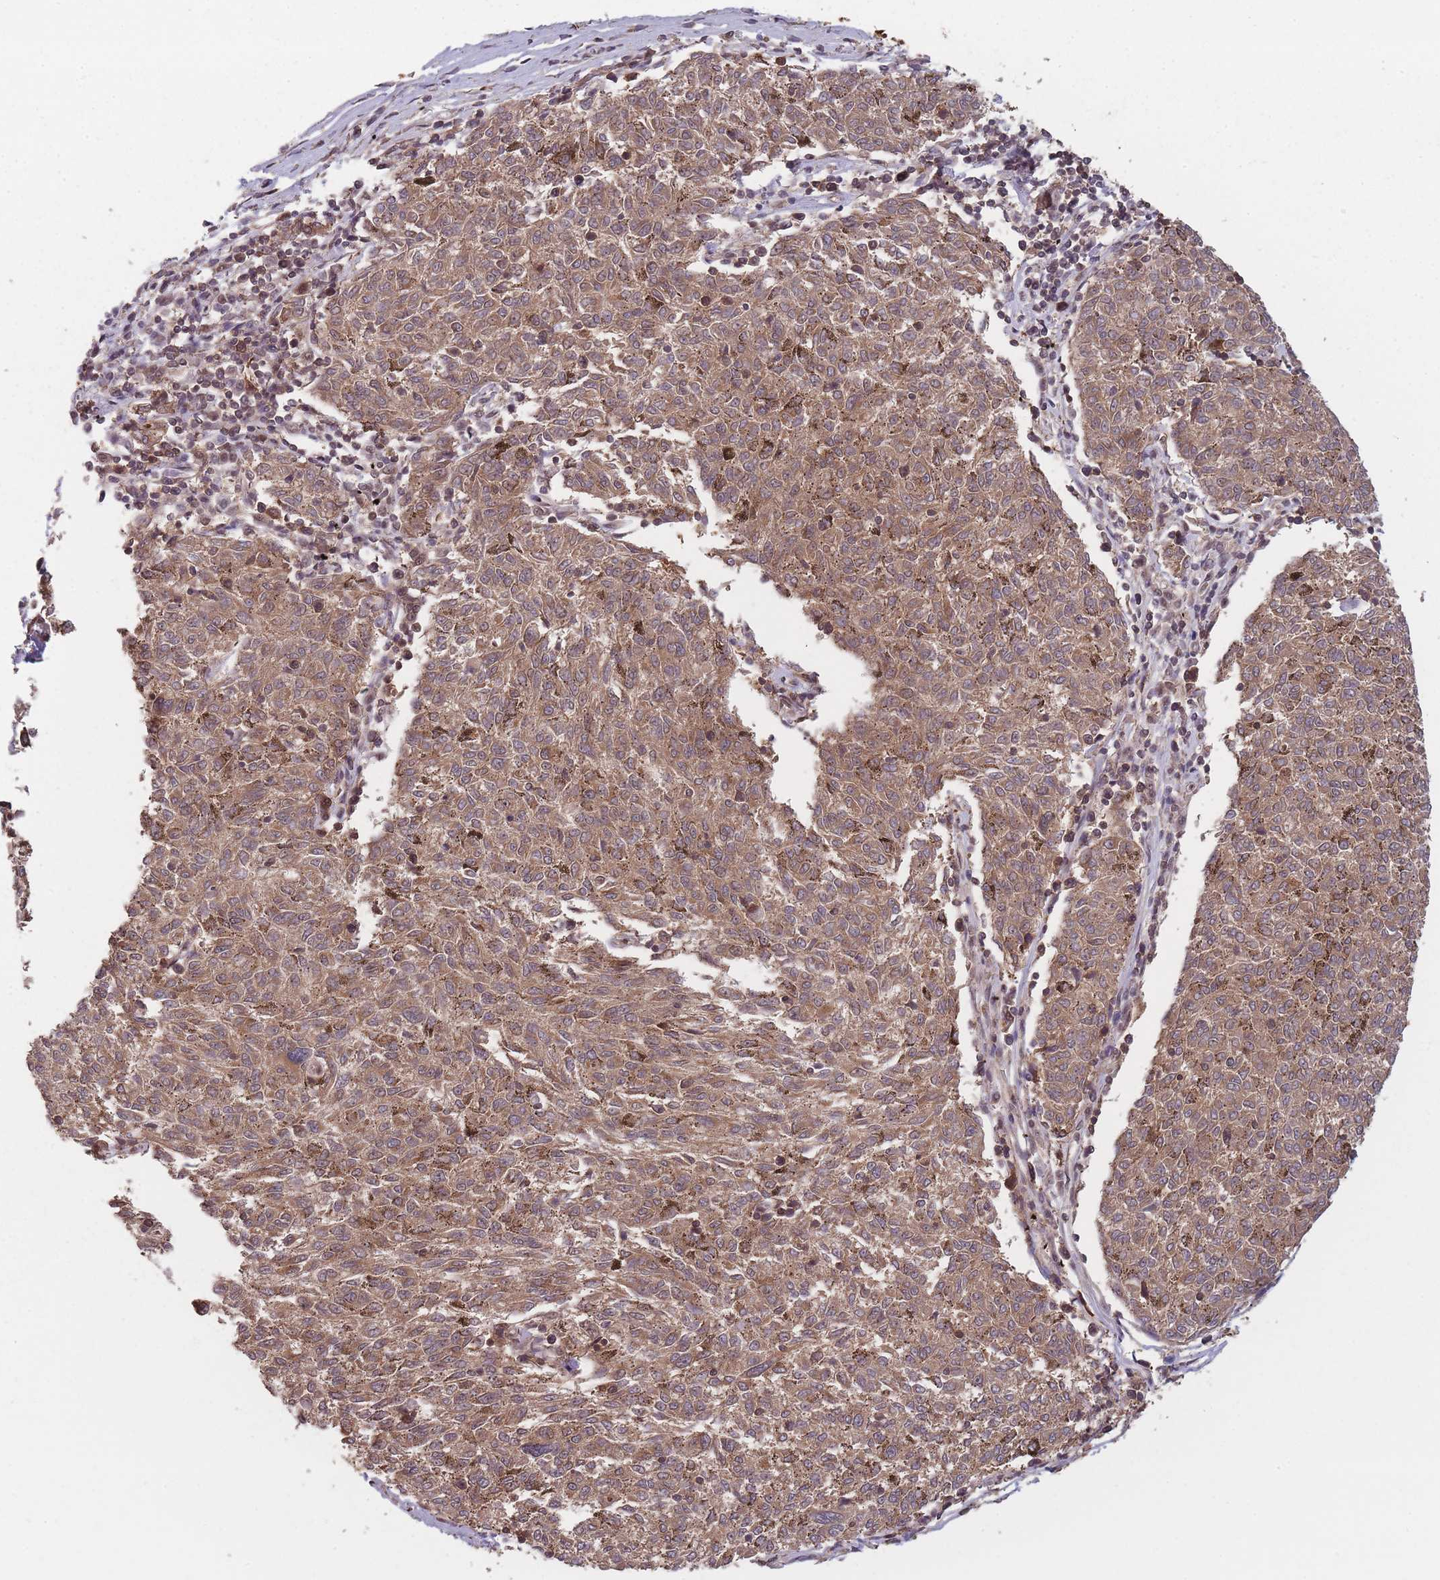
{"staining": {"intensity": "moderate", "quantity": ">75%", "location": "cytoplasmic/membranous"}, "tissue": "melanoma", "cell_type": "Tumor cells", "image_type": "cancer", "snomed": [{"axis": "morphology", "description": "Malignant melanoma, NOS"}, {"axis": "topography", "description": "Skin"}], "caption": "This micrograph demonstrates immunohistochemistry staining of malignant melanoma, with medium moderate cytoplasmic/membranous expression in about >75% of tumor cells.", "gene": "PPP6R3", "patient": {"sex": "female", "age": 72}}